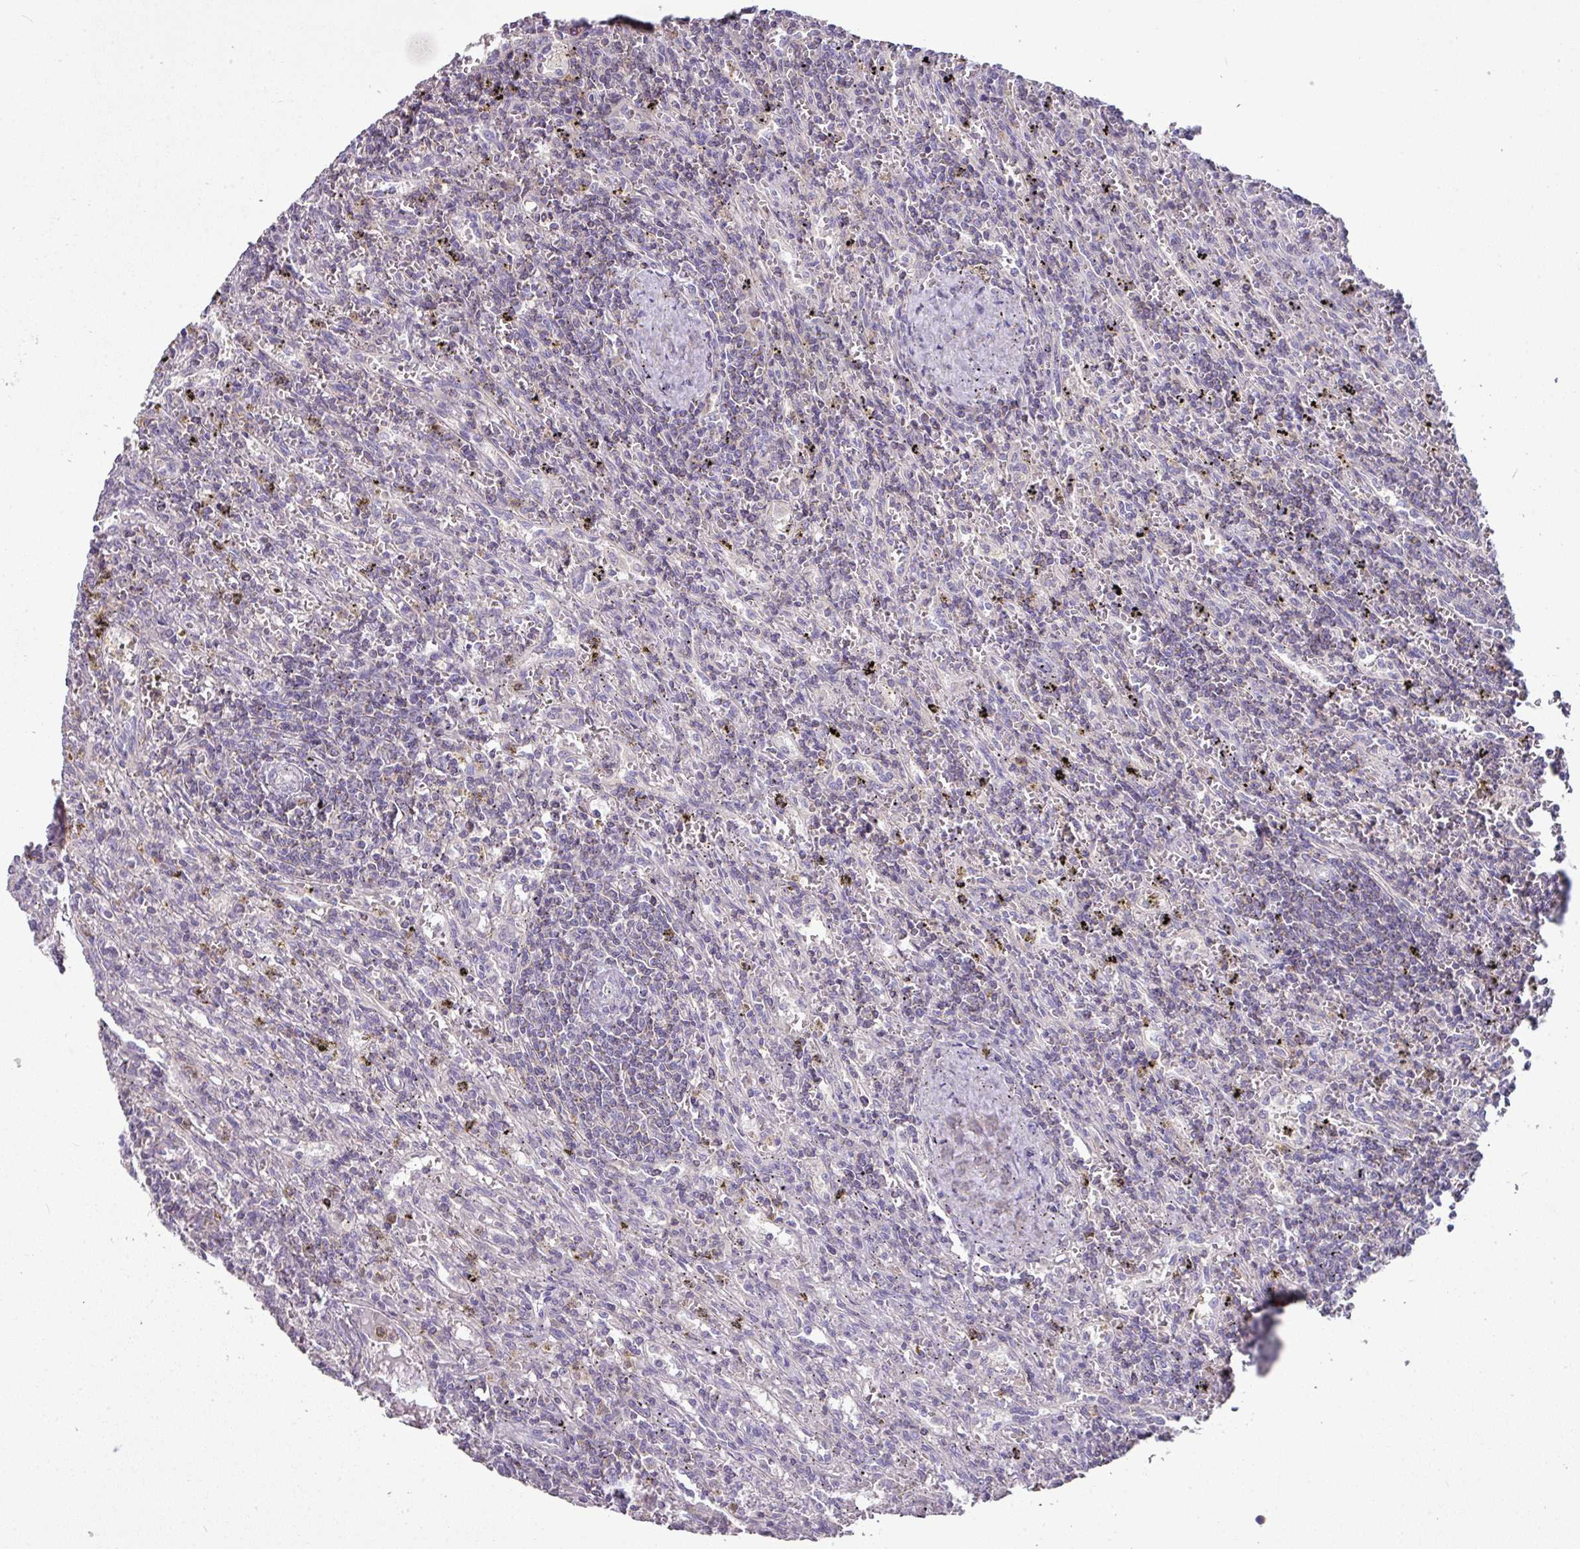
{"staining": {"intensity": "negative", "quantity": "none", "location": "none"}, "tissue": "lymphoma", "cell_type": "Tumor cells", "image_type": "cancer", "snomed": [{"axis": "morphology", "description": "Malignant lymphoma, non-Hodgkin's type, Low grade"}, {"axis": "topography", "description": "Spleen"}], "caption": "The histopathology image shows no staining of tumor cells in malignant lymphoma, non-Hodgkin's type (low-grade).", "gene": "TRAPPC1", "patient": {"sex": "male", "age": 76}}